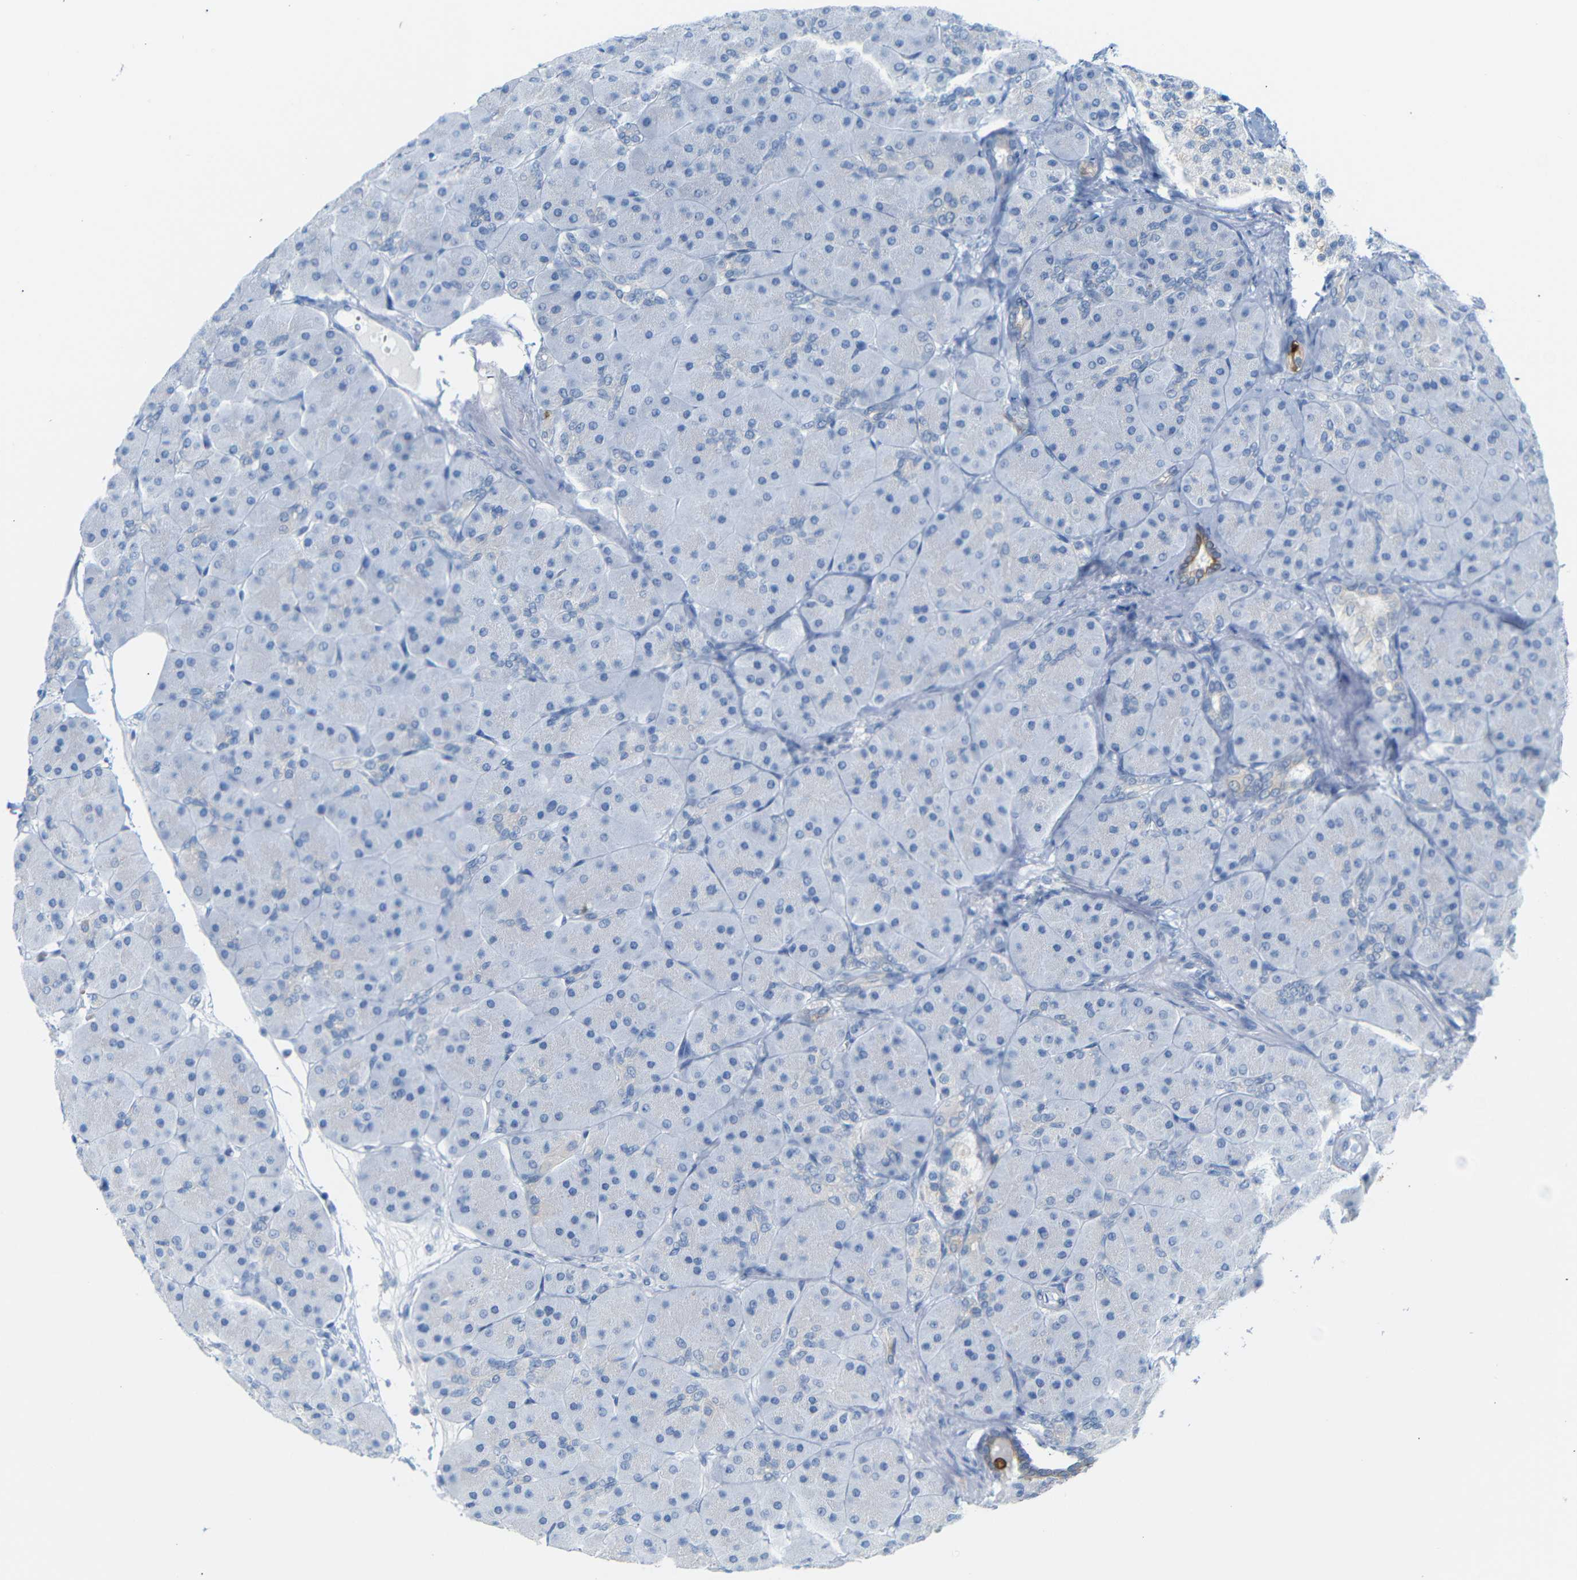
{"staining": {"intensity": "moderate", "quantity": "<25%", "location": "cytoplasmic/membranous"}, "tissue": "pancreas", "cell_type": "Exocrine glandular cells", "image_type": "normal", "snomed": [{"axis": "morphology", "description": "Normal tissue, NOS"}, {"axis": "topography", "description": "Pancreas"}], "caption": "Pancreas stained with a brown dye shows moderate cytoplasmic/membranous positive positivity in approximately <25% of exocrine glandular cells.", "gene": "DYNAP", "patient": {"sex": "male", "age": 66}}